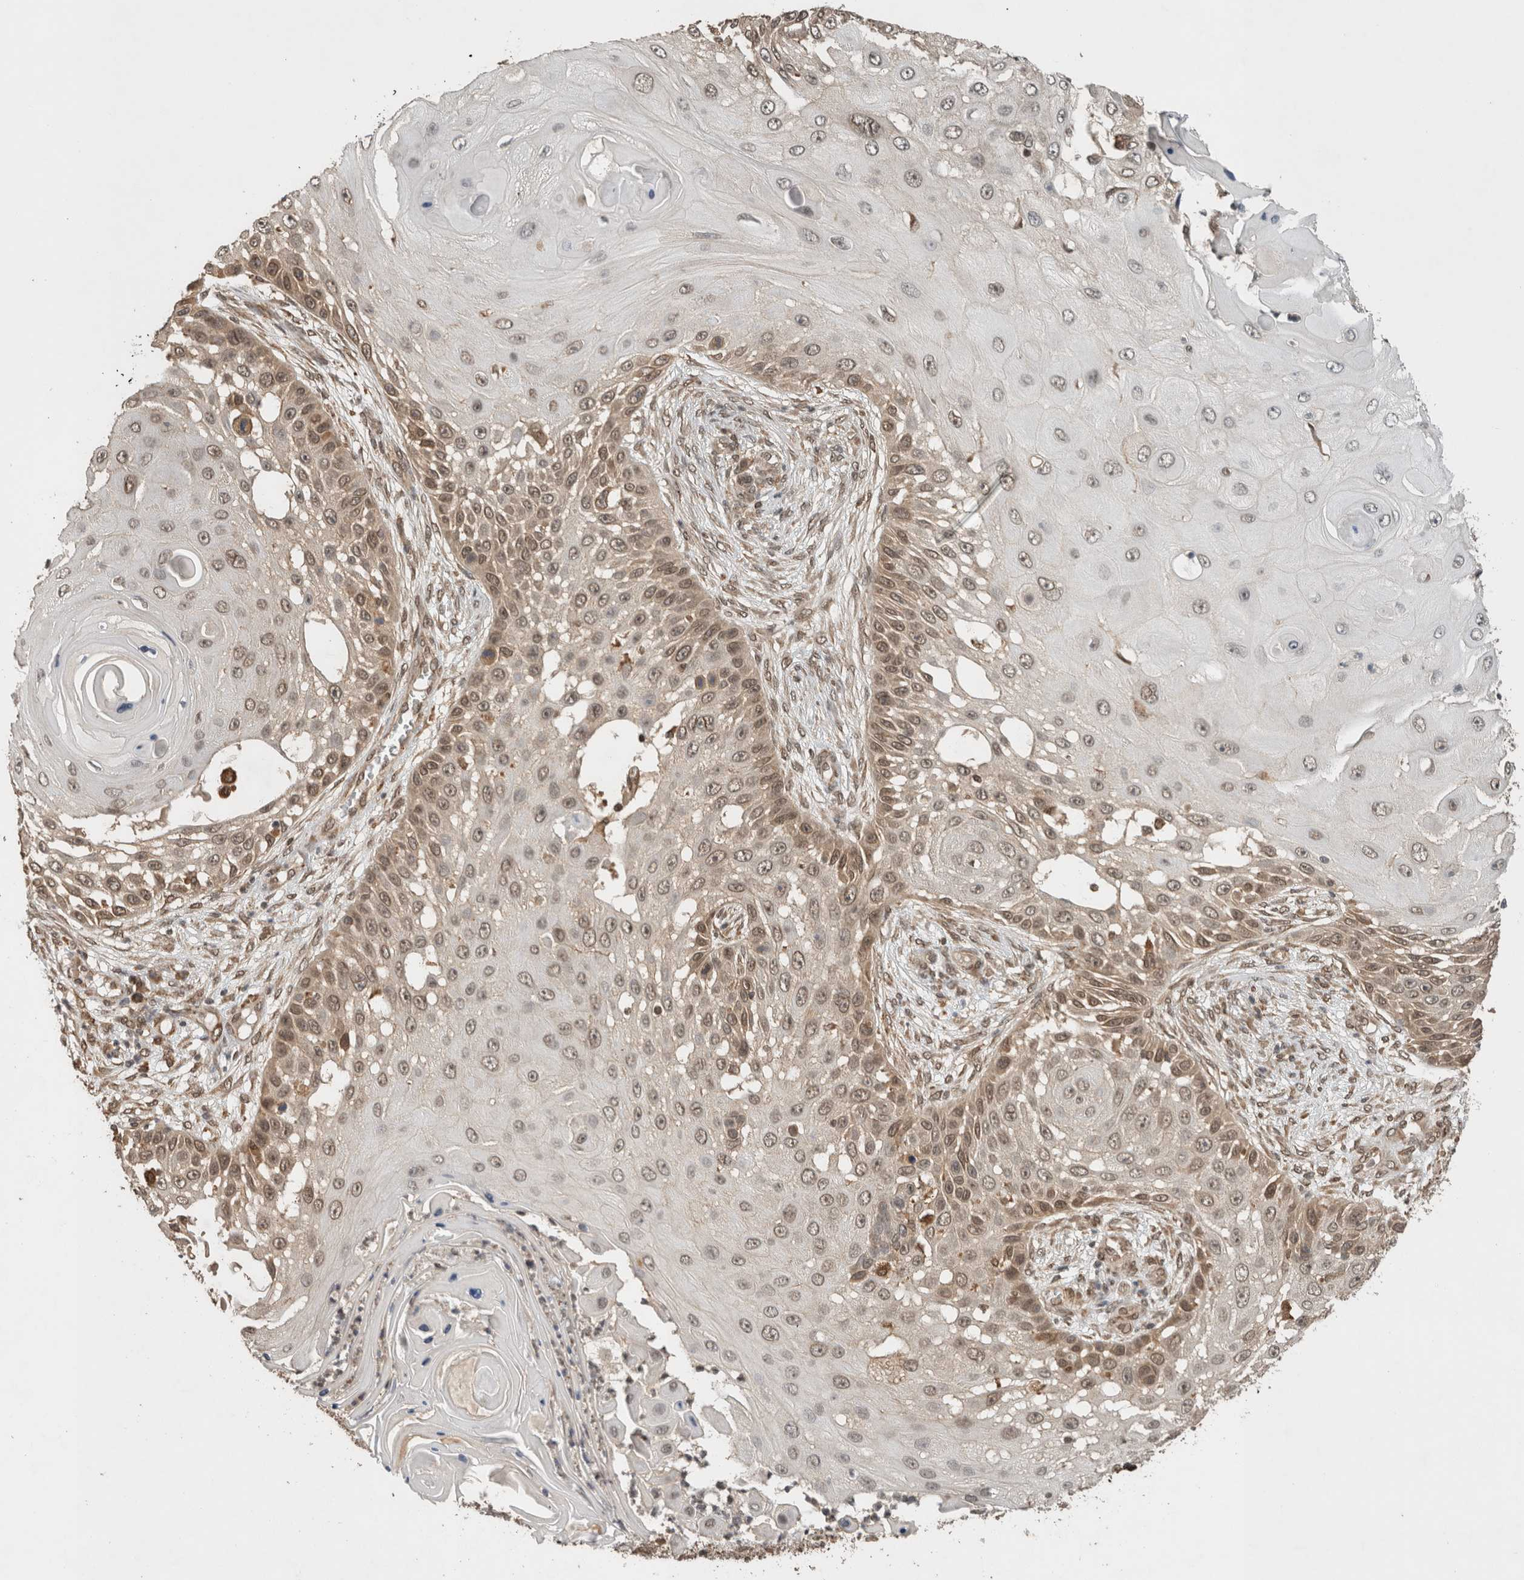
{"staining": {"intensity": "moderate", "quantity": ">75%", "location": "nuclear"}, "tissue": "skin cancer", "cell_type": "Tumor cells", "image_type": "cancer", "snomed": [{"axis": "morphology", "description": "Squamous cell carcinoma, NOS"}, {"axis": "topography", "description": "Skin"}], "caption": "An image showing moderate nuclear expression in approximately >75% of tumor cells in skin cancer, as visualized by brown immunohistochemical staining.", "gene": "C1orf21", "patient": {"sex": "female", "age": 44}}